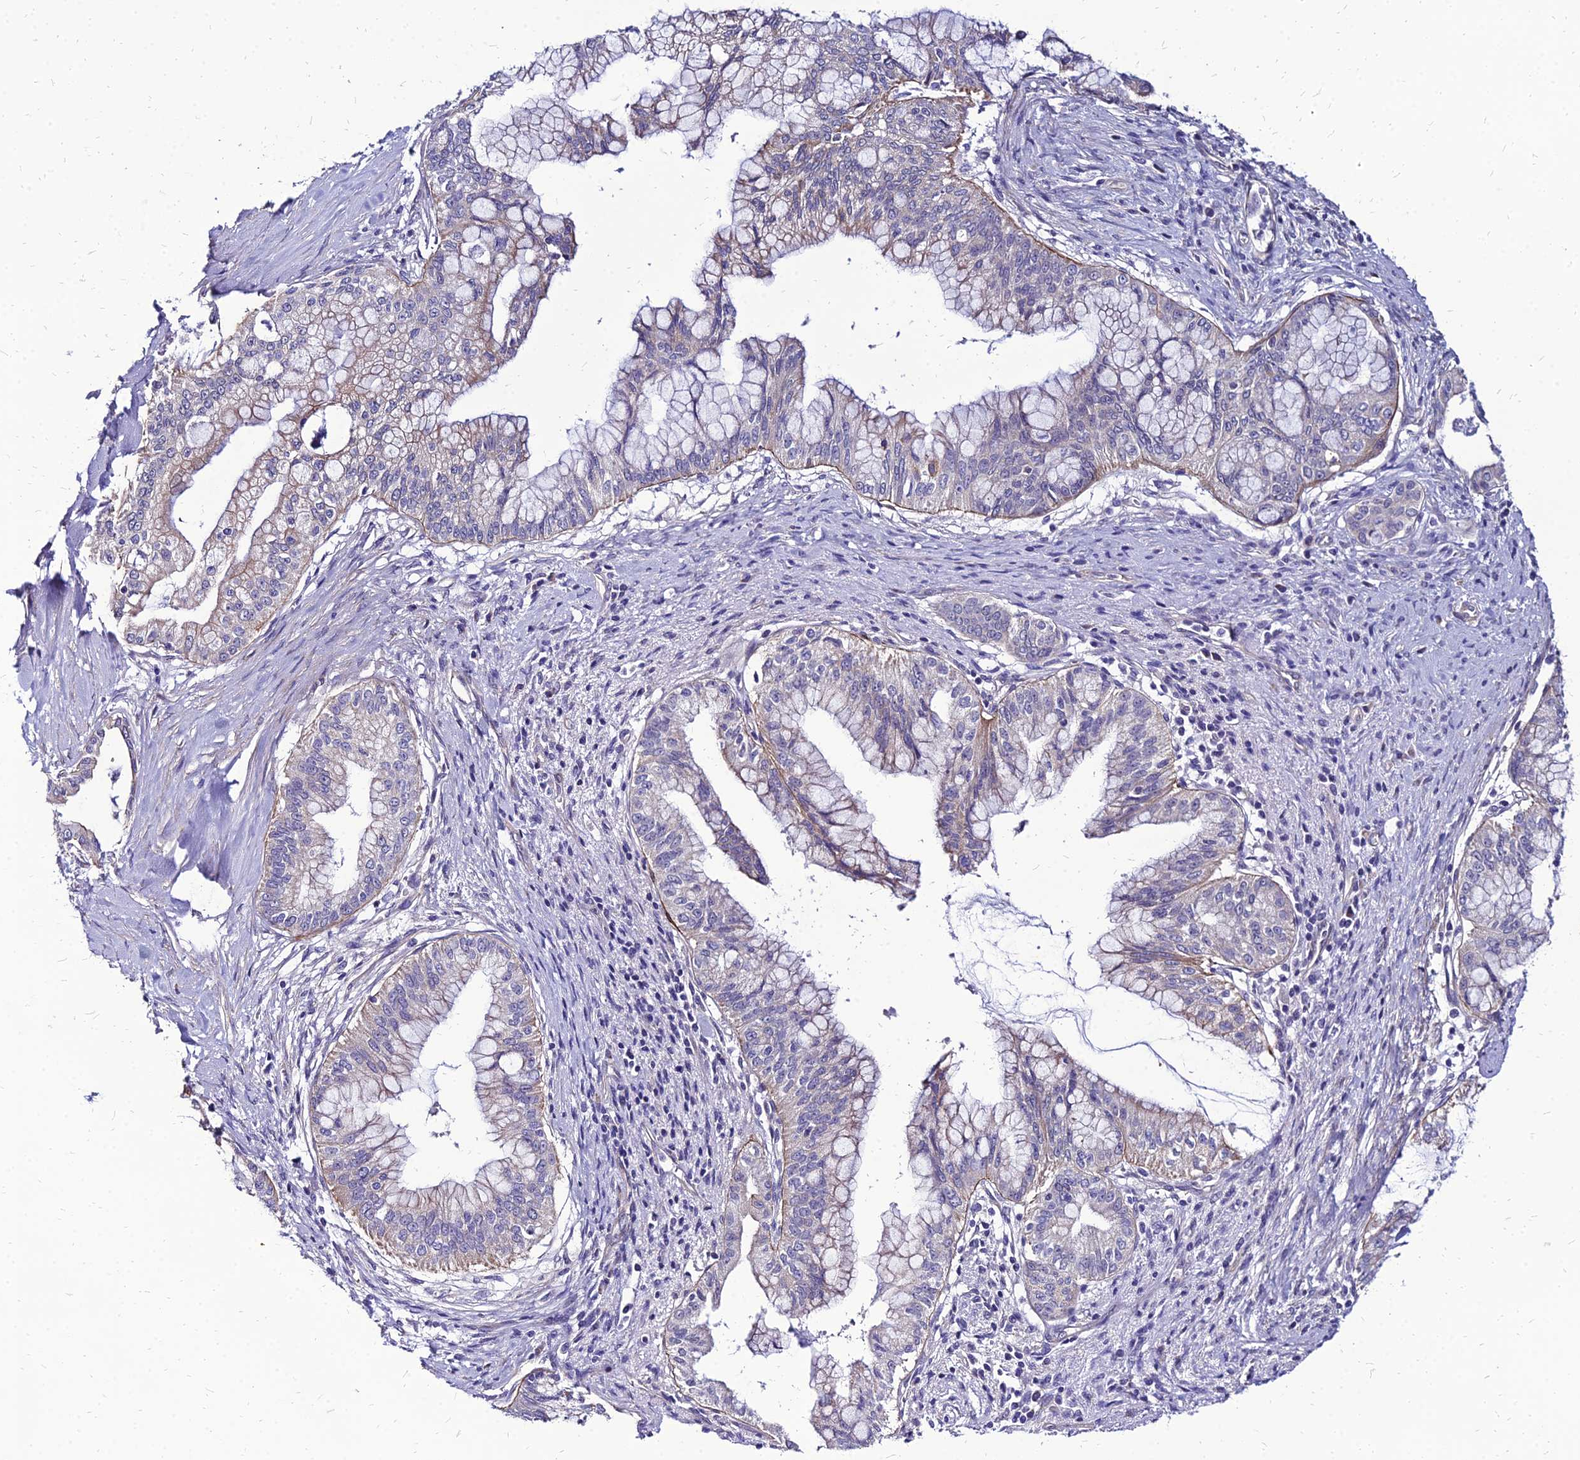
{"staining": {"intensity": "weak", "quantity": "<25%", "location": "cytoplasmic/membranous"}, "tissue": "pancreatic cancer", "cell_type": "Tumor cells", "image_type": "cancer", "snomed": [{"axis": "morphology", "description": "Adenocarcinoma, NOS"}, {"axis": "topography", "description": "Pancreas"}], "caption": "Immunohistochemical staining of pancreatic adenocarcinoma demonstrates no significant expression in tumor cells.", "gene": "YEATS2", "patient": {"sex": "male", "age": 46}}